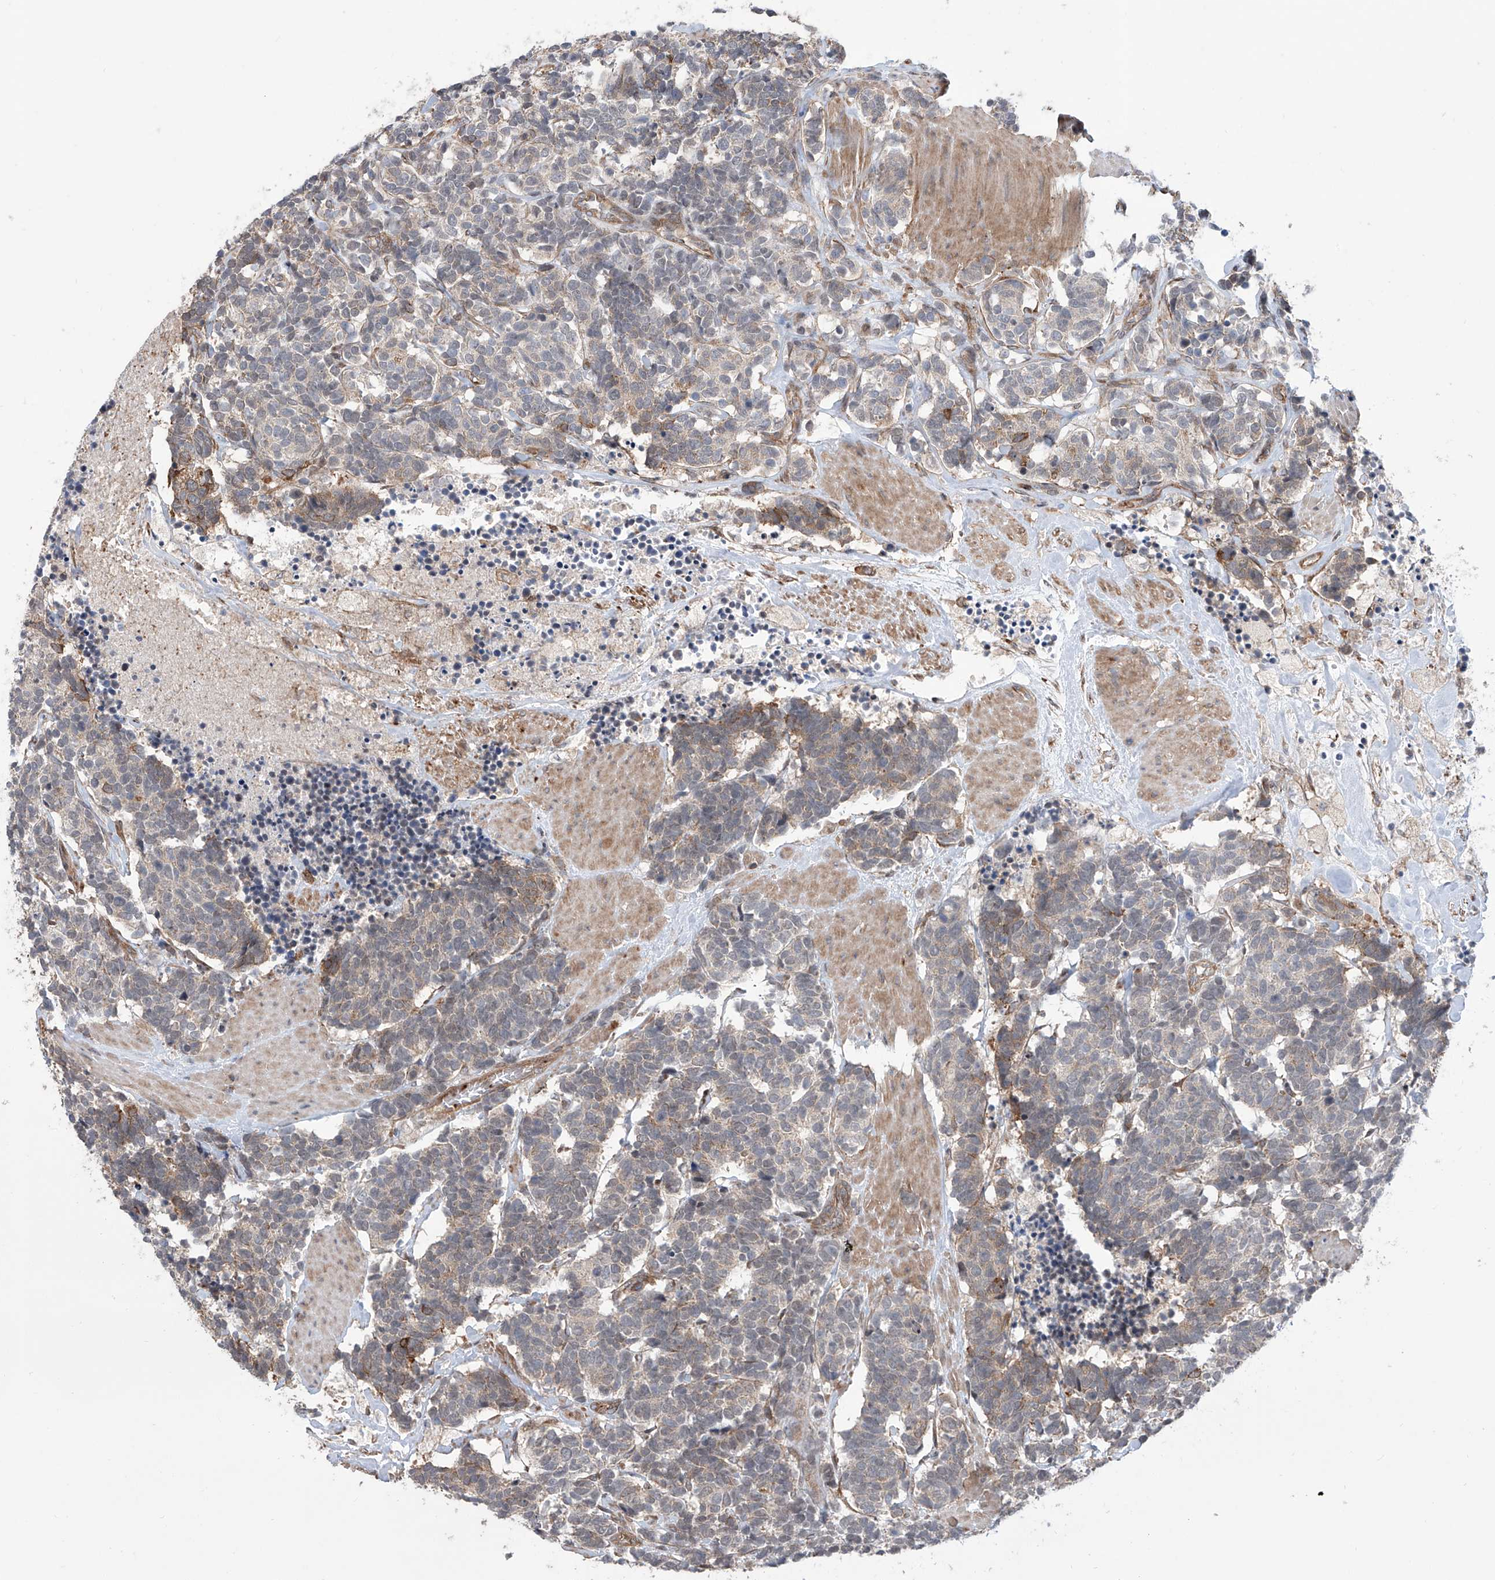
{"staining": {"intensity": "weak", "quantity": "<25%", "location": "cytoplasmic/membranous"}, "tissue": "carcinoid", "cell_type": "Tumor cells", "image_type": "cancer", "snomed": [{"axis": "morphology", "description": "Carcinoma, NOS"}, {"axis": "morphology", "description": "Carcinoid, malignant, NOS"}, {"axis": "topography", "description": "Urinary bladder"}], "caption": "High magnification brightfield microscopy of malignant carcinoid stained with DAB (brown) and counterstained with hematoxylin (blue): tumor cells show no significant positivity.", "gene": "APAF1", "patient": {"sex": "male", "age": 57}}